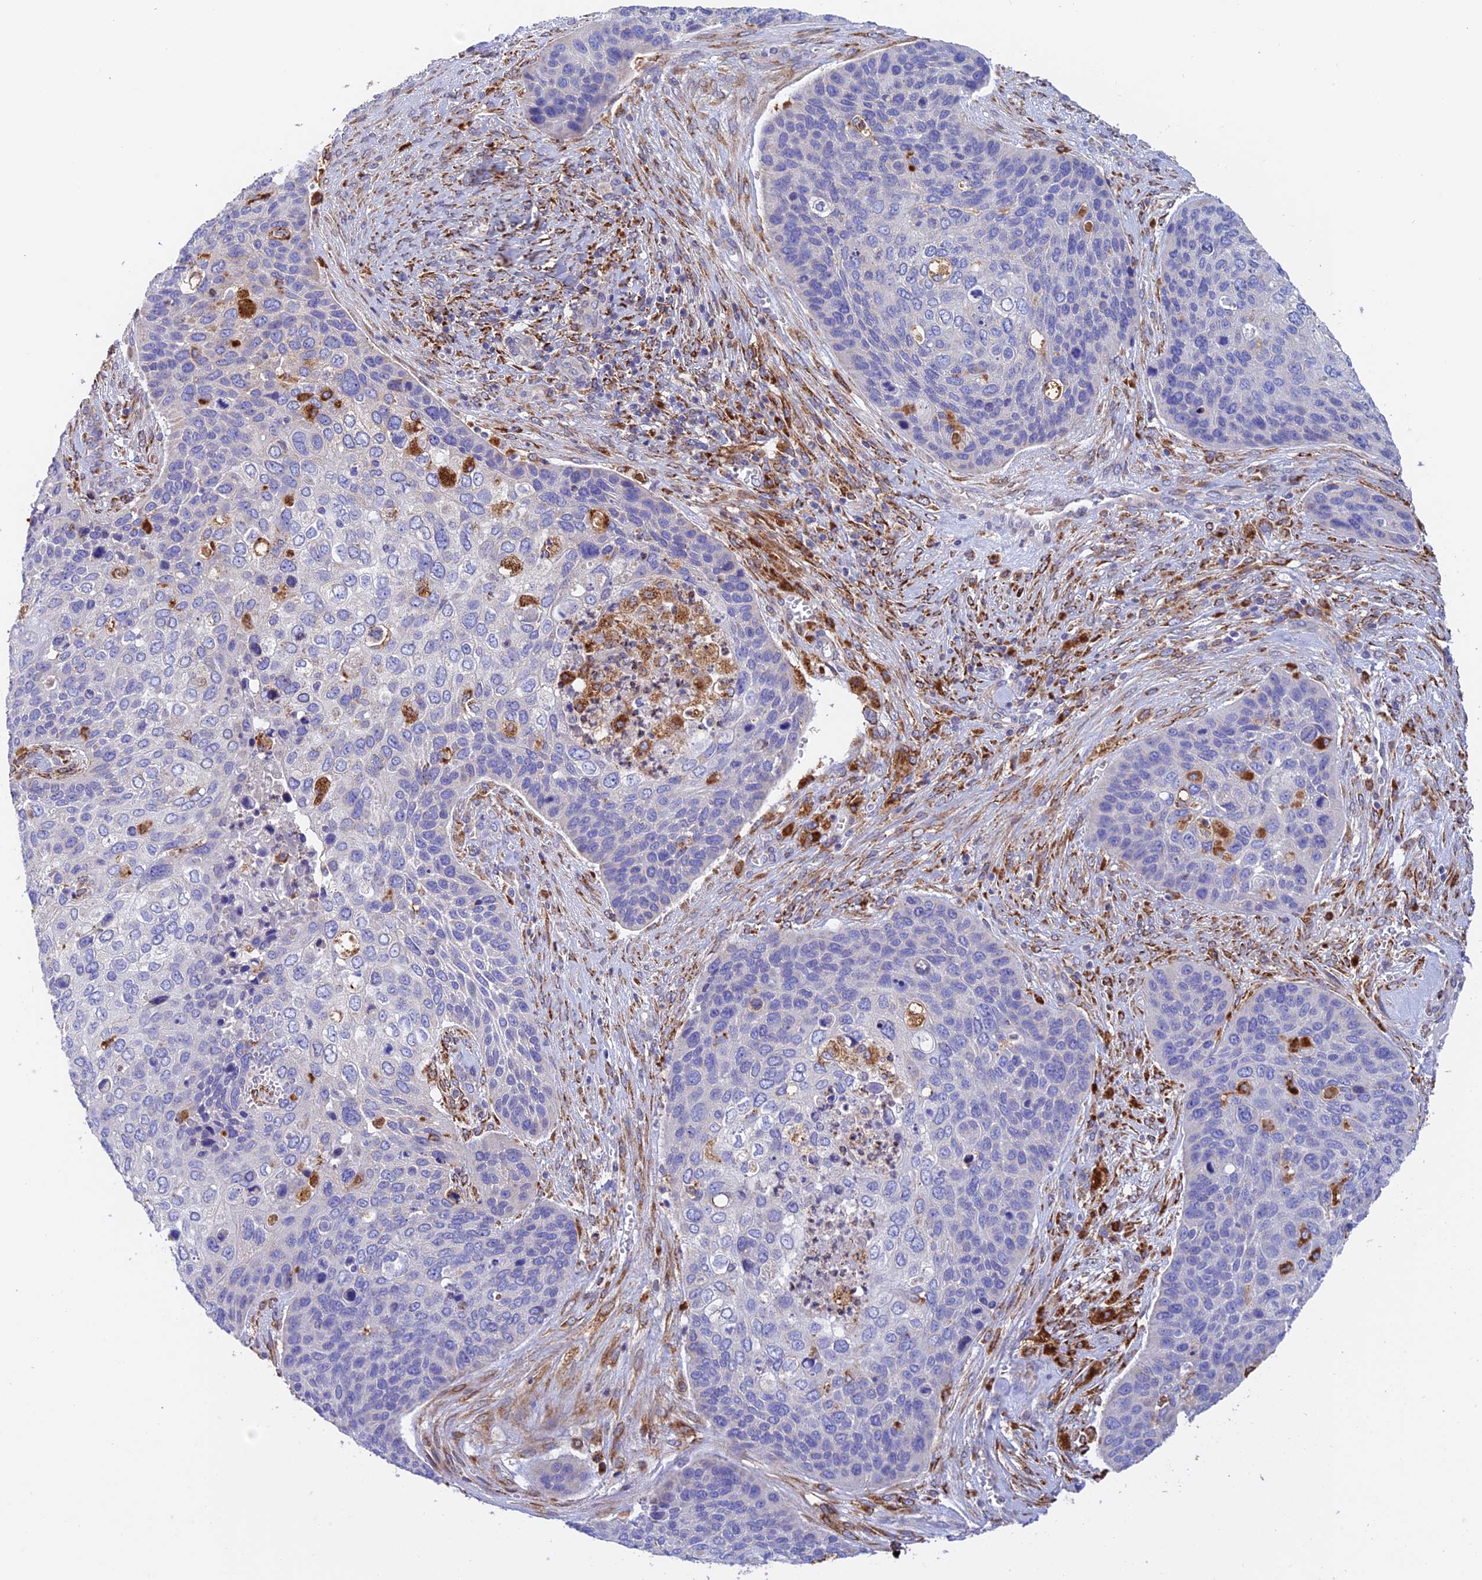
{"staining": {"intensity": "negative", "quantity": "none", "location": "none"}, "tissue": "skin cancer", "cell_type": "Tumor cells", "image_type": "cancer", "snomed": [{"axis": "morphology", "description": "Basal cell carcinoma"}, {"axis": "topography", "description": "Skin"}], "caption": "This is an immunohistochemistry micrograph of human basal cell carcinoma (skin). There is no positivity in tumor cells.", "gene": "VKORC1", "patient": {"sex": "female", "age": 74}}